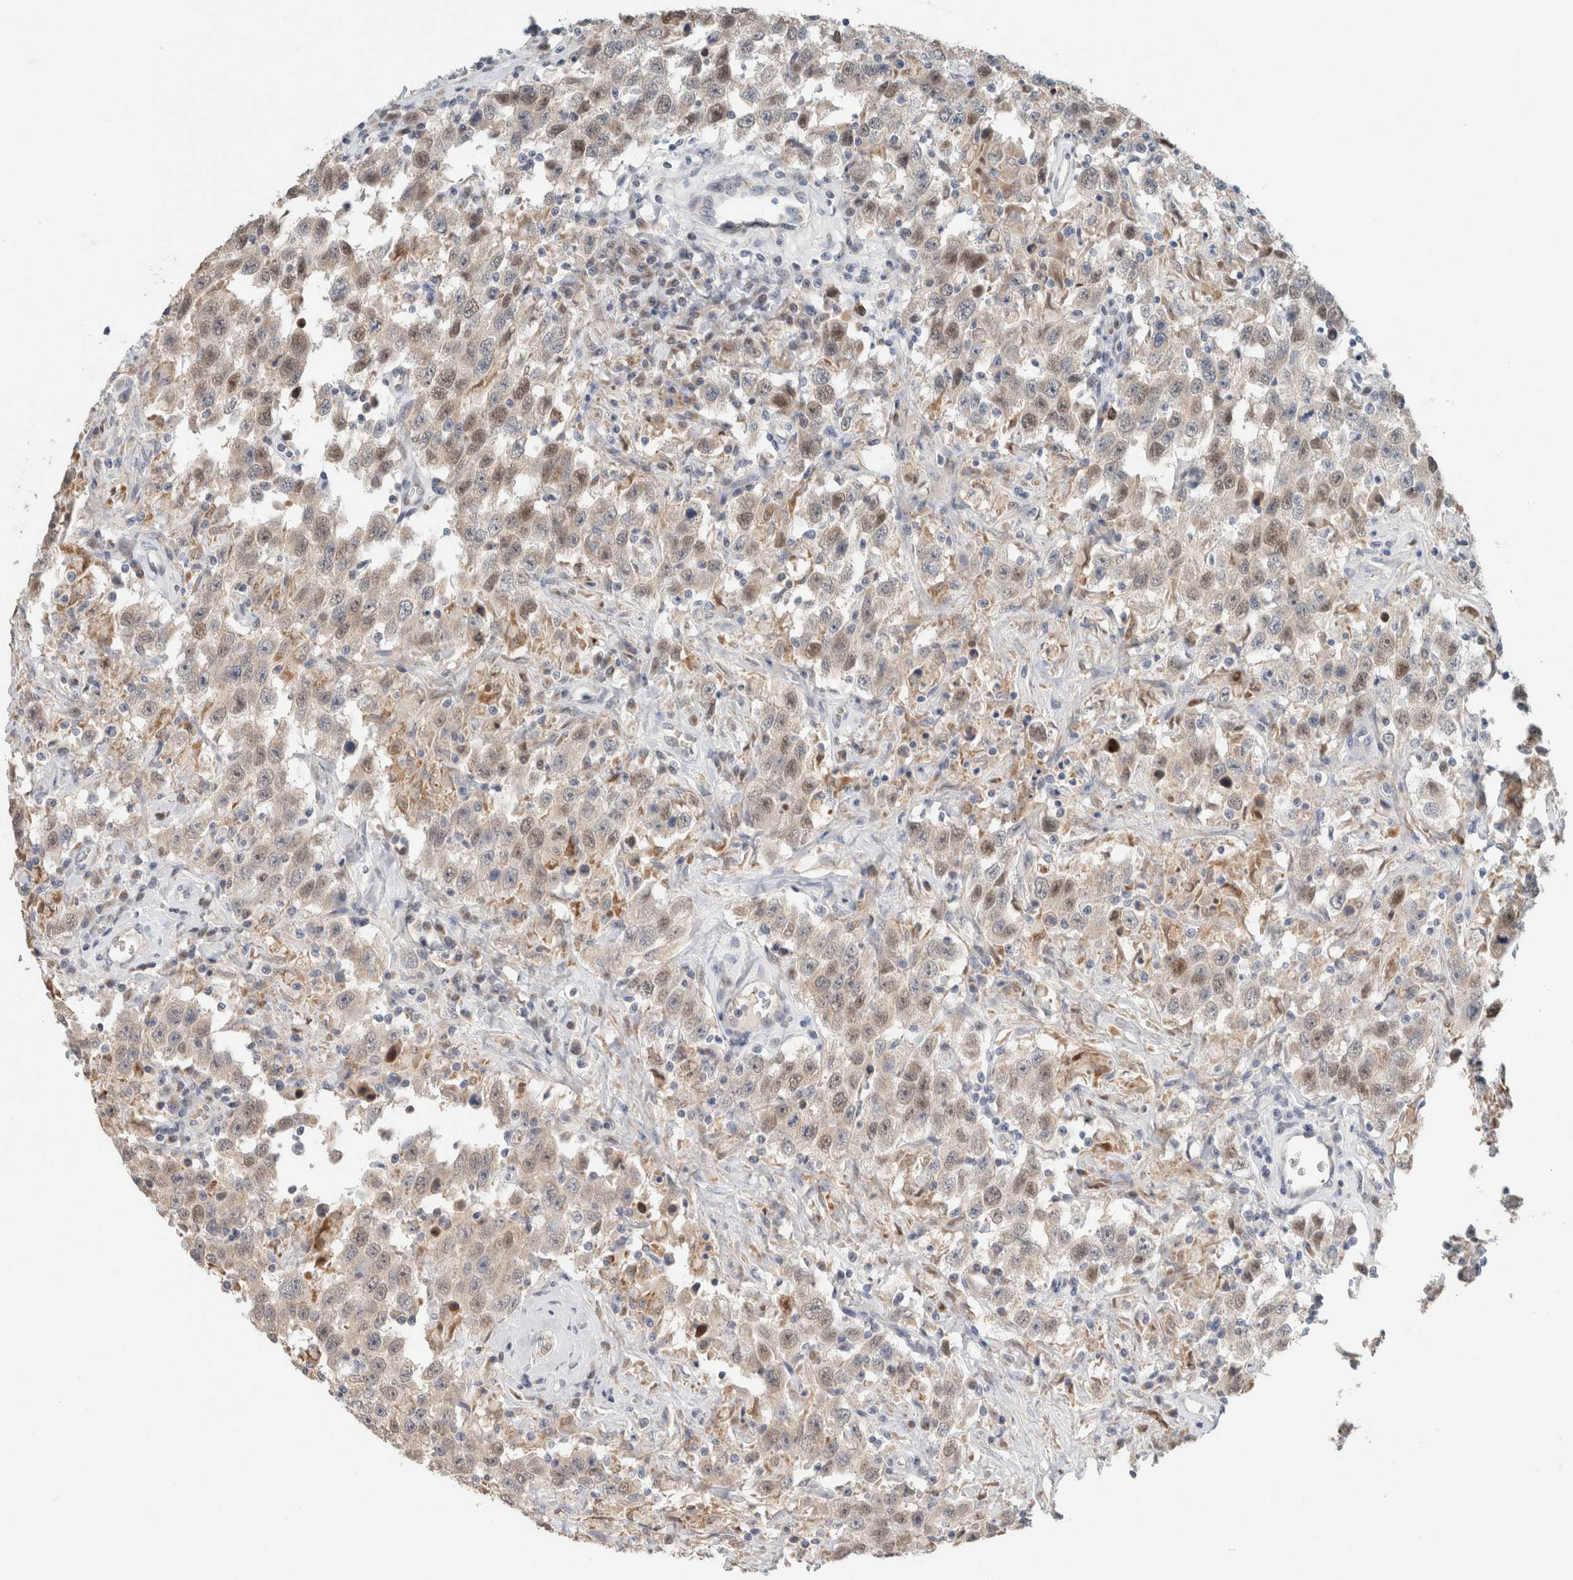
{"staining": {"intensity": "weak", "quantity": ">75%", "location": "cytoplasmic/membranous,nuclear"}, "tissue": "testis cancer", "cell_type": "Tumor cells", "image_type": "cancer", "snomed": [{"axis": "morphology", "description": "Seminoma, NOS"}, {"axis": "topography", "description": "Testis"}], "caption": "Weak cytoplasmic/membranous and nuclear positivity is identified in approximately >75% of tumor cells in testis seminoma.", "gene": "CRAT", "patient": {"sex": "male", "age": 41}}